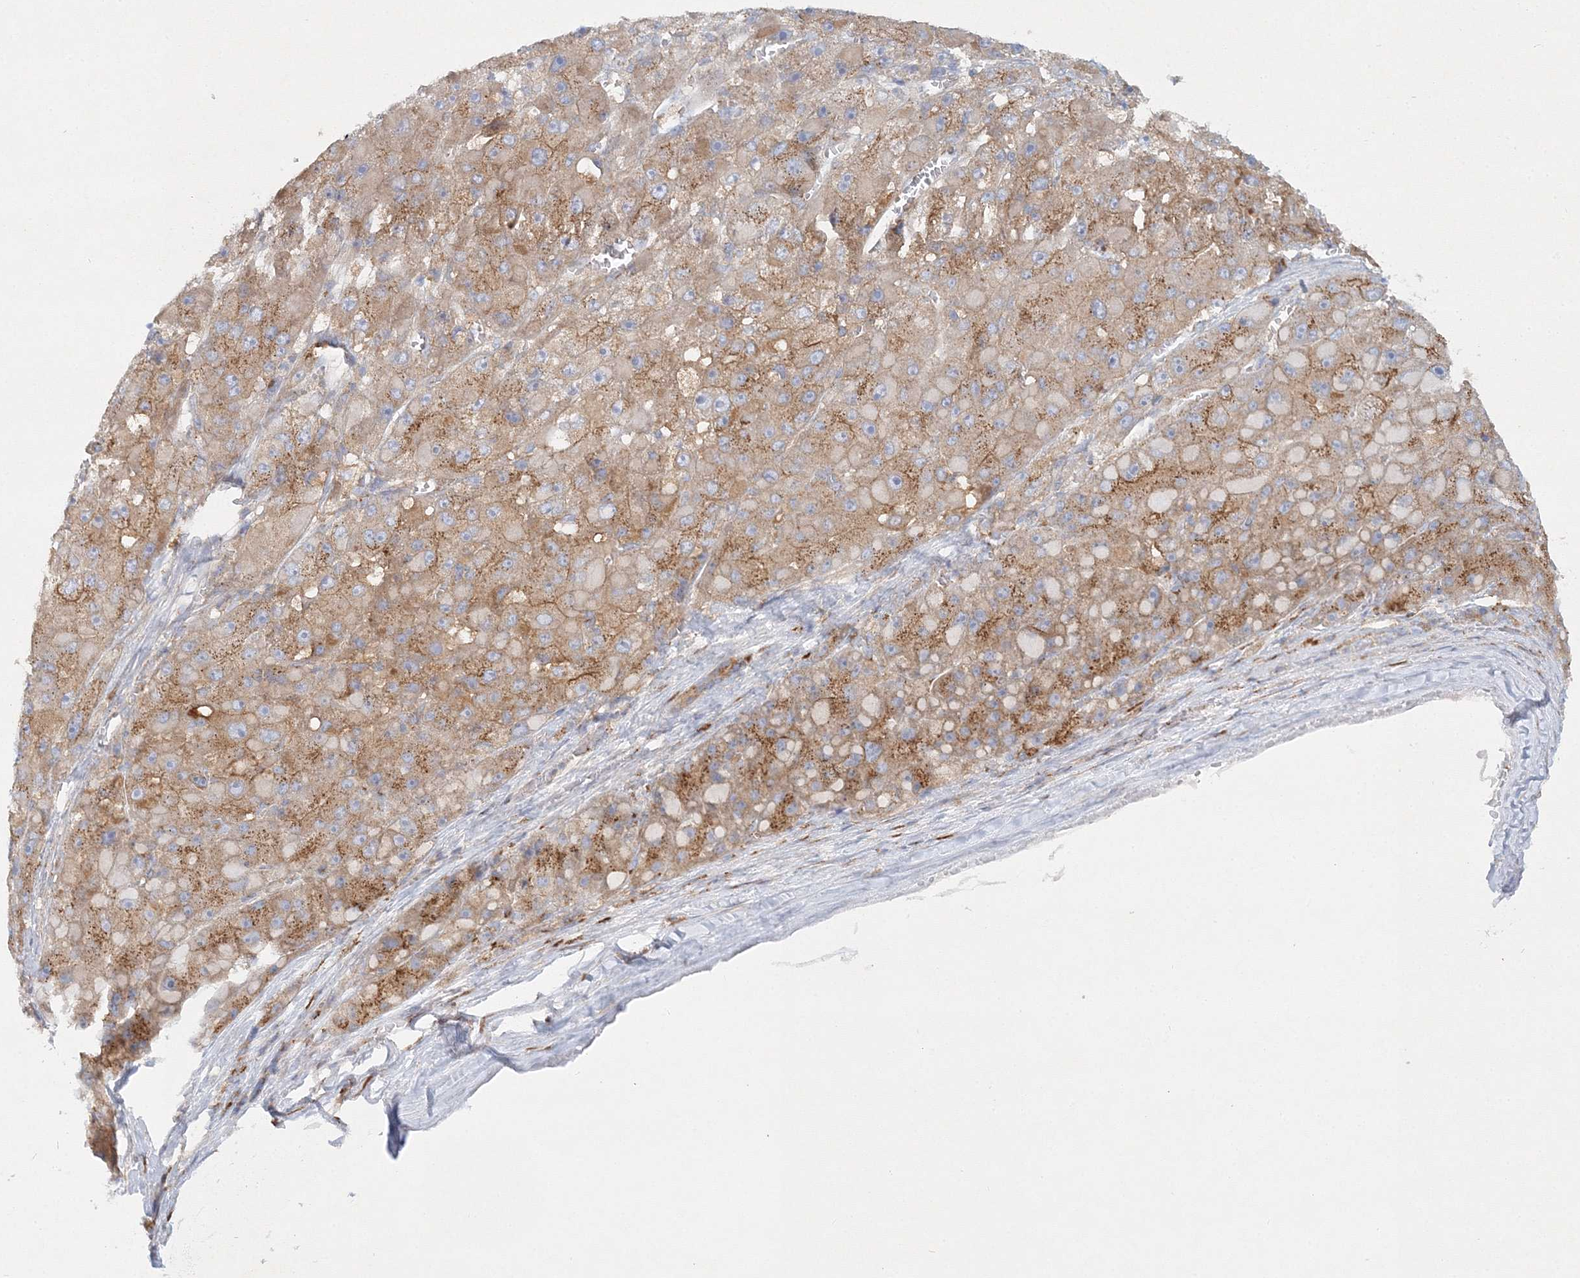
{"staining": {"intensity": "moderate", "quantity": ">75%", "location": "cytoplasmic/membranous"}, "tissue": "liver cancer", "cell_type": "Tumor cells", "image_type": "cancer", "snomed": [{"axis": "morphology", "description": "Carcinoma, Hepatocellular, NOS"}, {"axis": "topography", "description": "Liver"}], "caption": "IHC (DAB (3,3'-diaminobenzidine)) staining of liver cancer (hepatocellular carcinoma) demonstrates moderate cytoplasmic/membranous protein staining in approximately >75% of tumor cells.", "gene": "SEC23IP", "patient": {"sex": "female", "age": 73}}